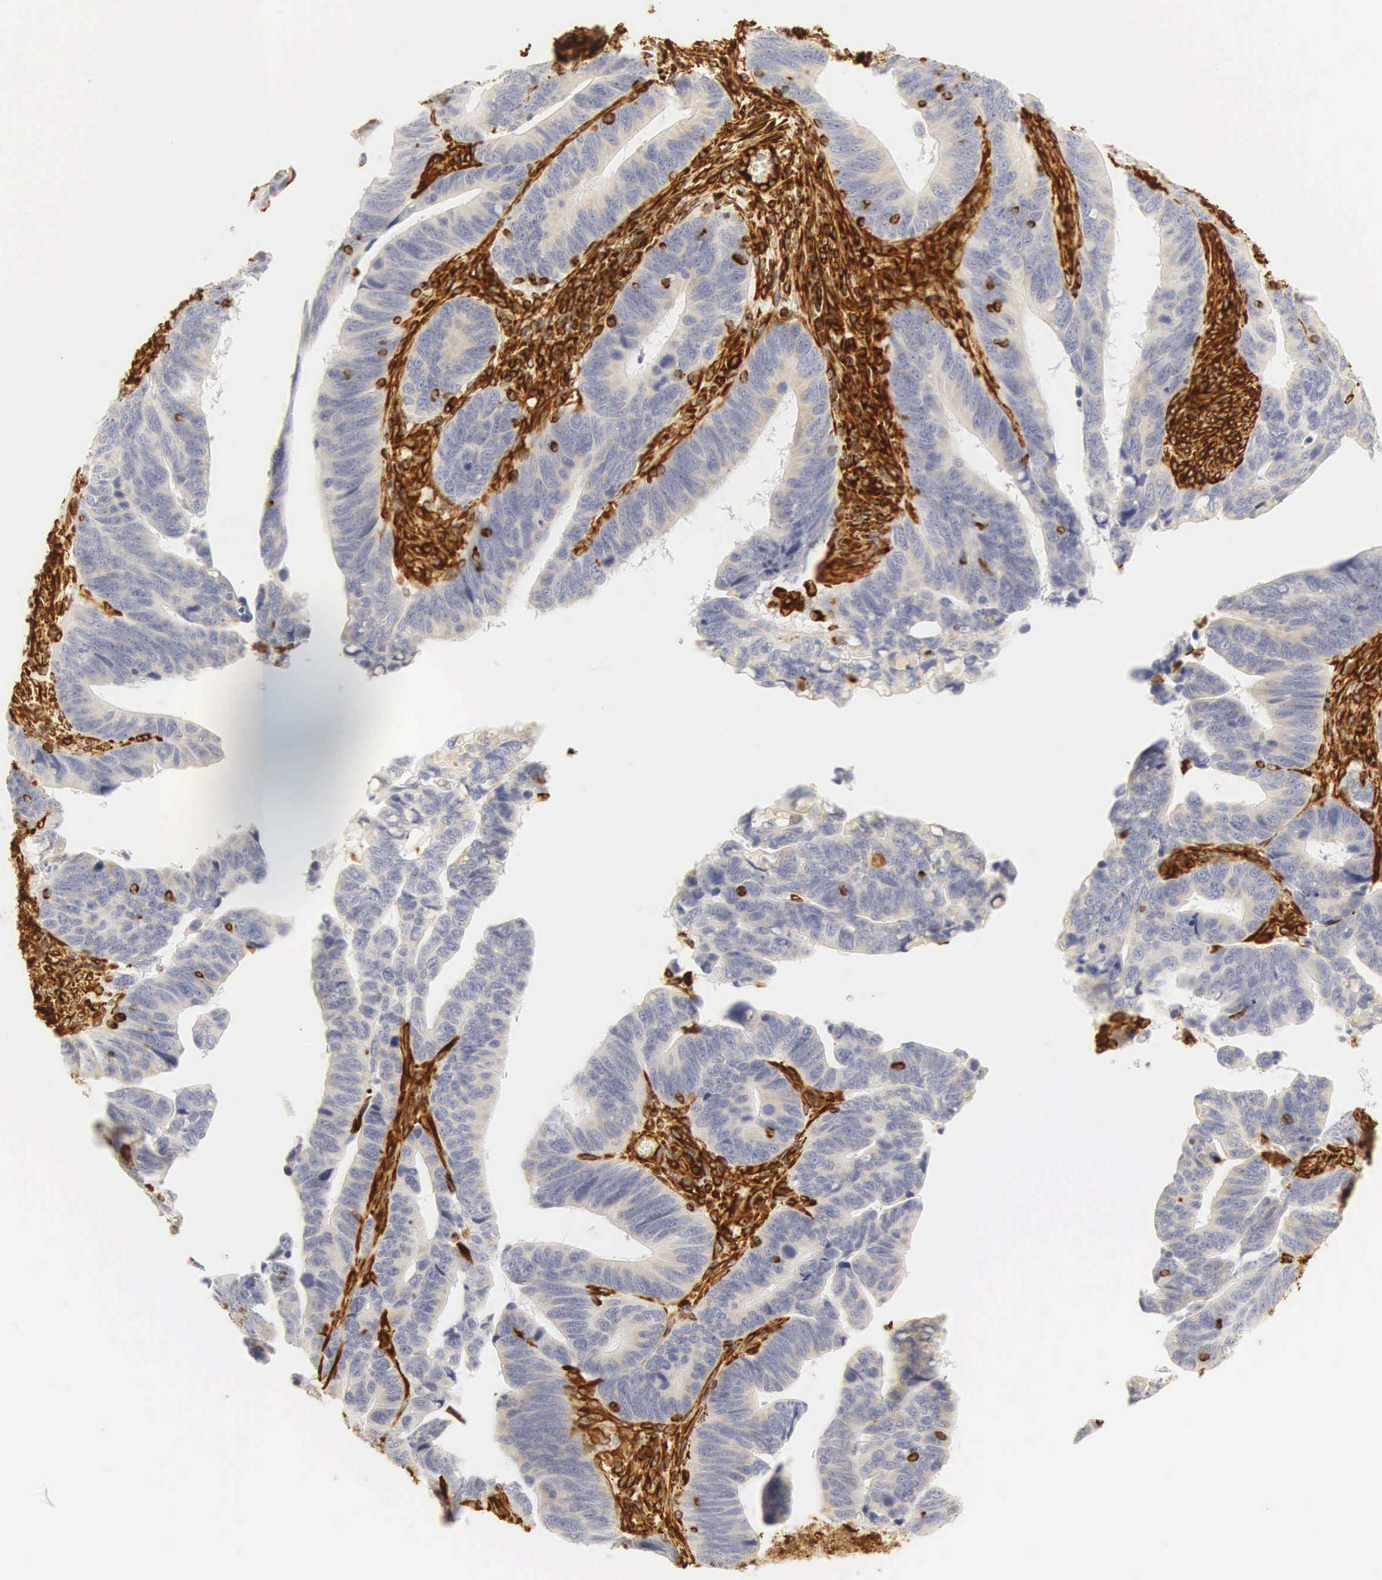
{"staining": {"intensity": "negative", "quantity": "none", "location": "none"}, "tissue": "colorectal cancer", "cell_type": "Tumor cells", "image_type": "cancer", "snomed": [{"axis": "morphology", "description": "Adenocarcinoma, NOS"}, {"axis": "topography", "description": "Colon"}], "caption": "Tumor cells are negative for protein expression in human colorectal adenocarcinoma.", "gene": "VIM", "patient": {"sex": "female", "age": 78}}